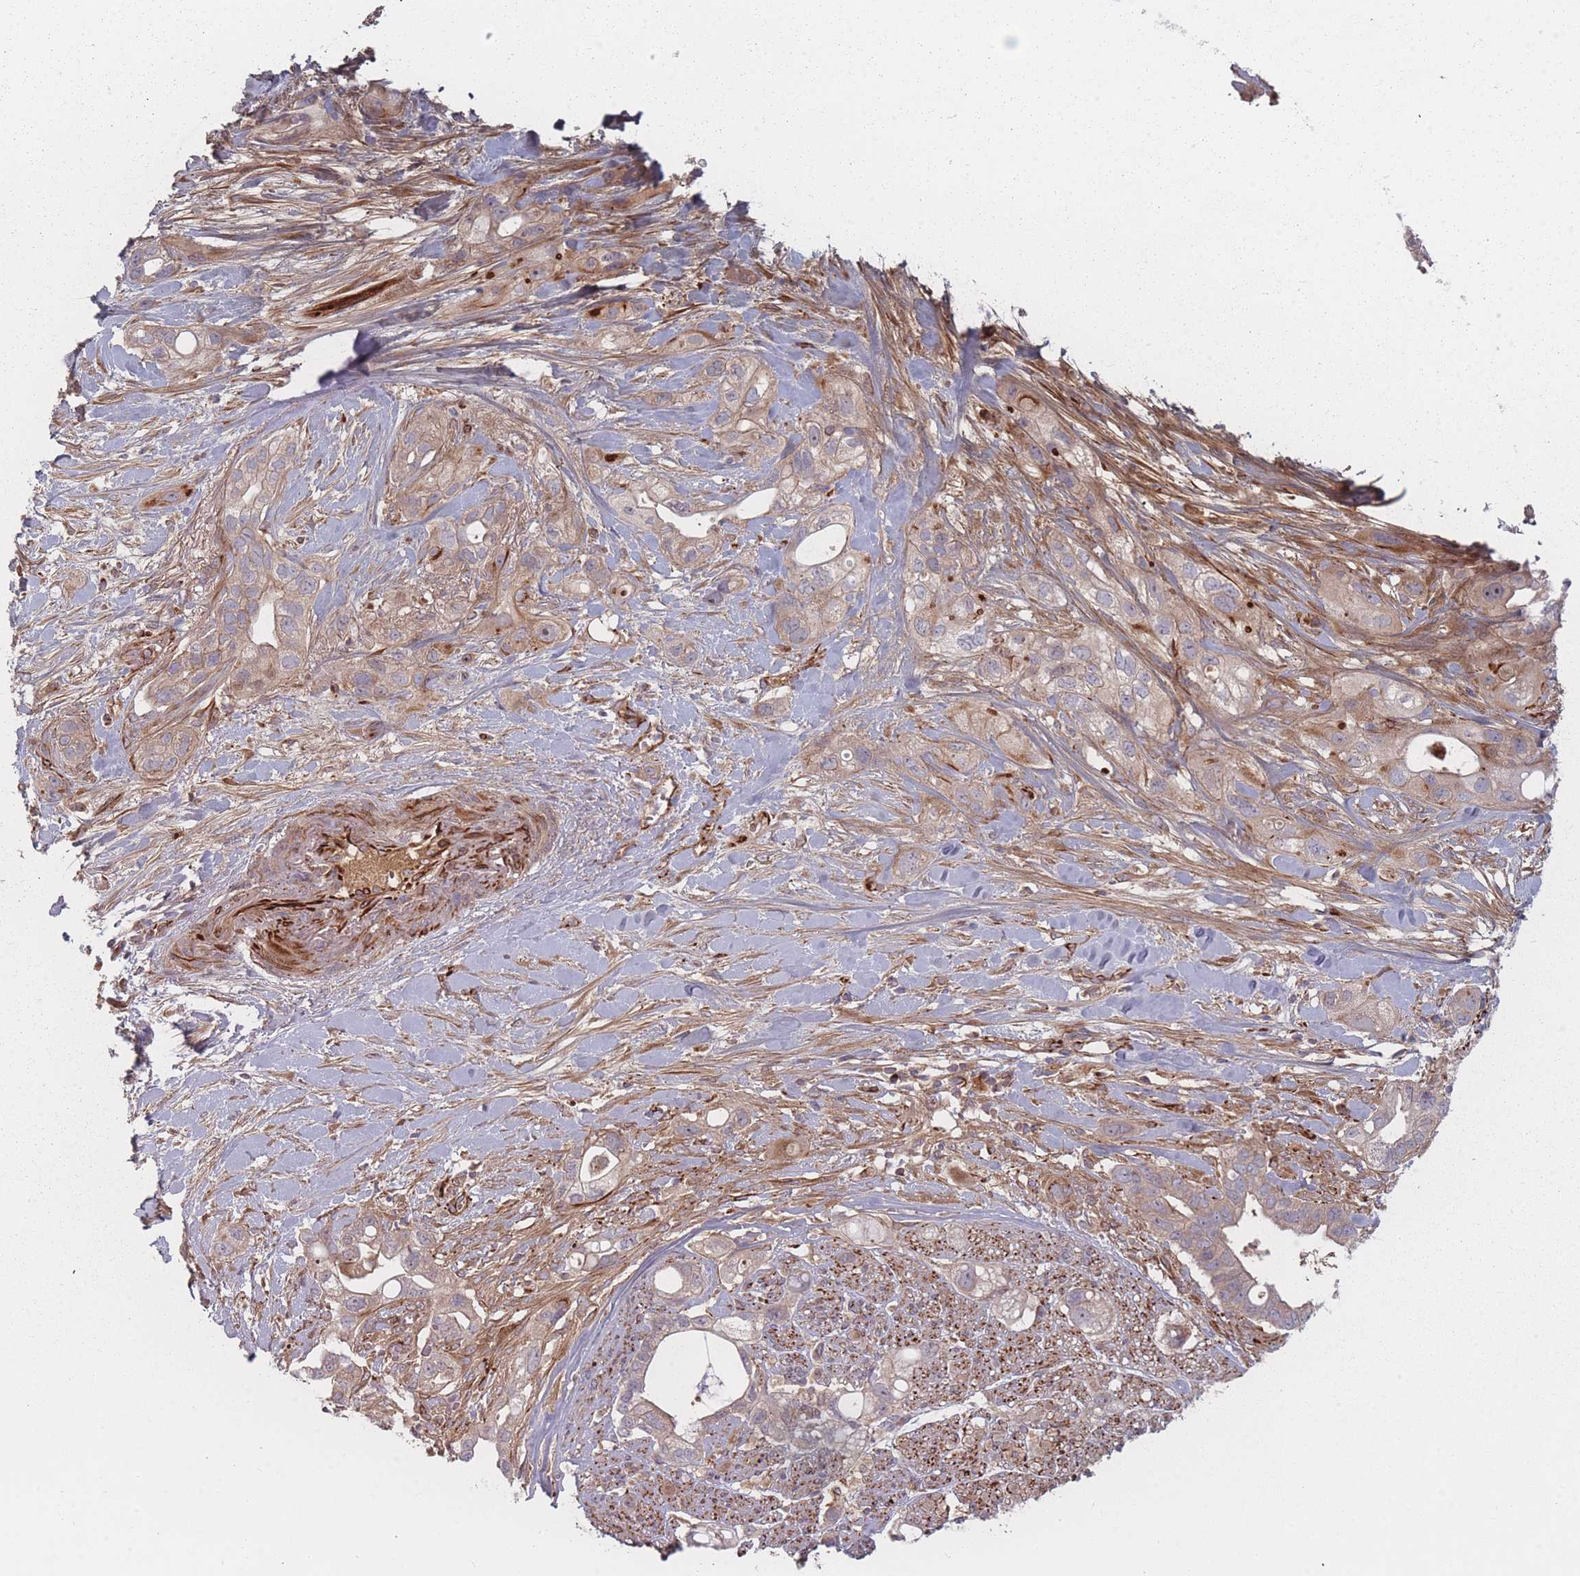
{"staining": {"intensity": "weak", "quantity": ">75%", "location": "cytoplasmic/membranous"}, "tissue": "pancreatic cancer", "cell_type": "Tumor cells", "image_type": "cancer", "snomed": [{"axis": "morphology", "description": "Adenocarcinoma, NOS"}, {"axis": "topography", "description": "Pancreas"}], "caption": "Protein positivity by immunohistochemistry reveals weak cytoplasmic/membranous staining in approximately >75% of tumor cells in adenocarcinoma (pancreatic).", "gene": "EEF1AKMT2", "patient": {"sex": "male", "age": 44}}